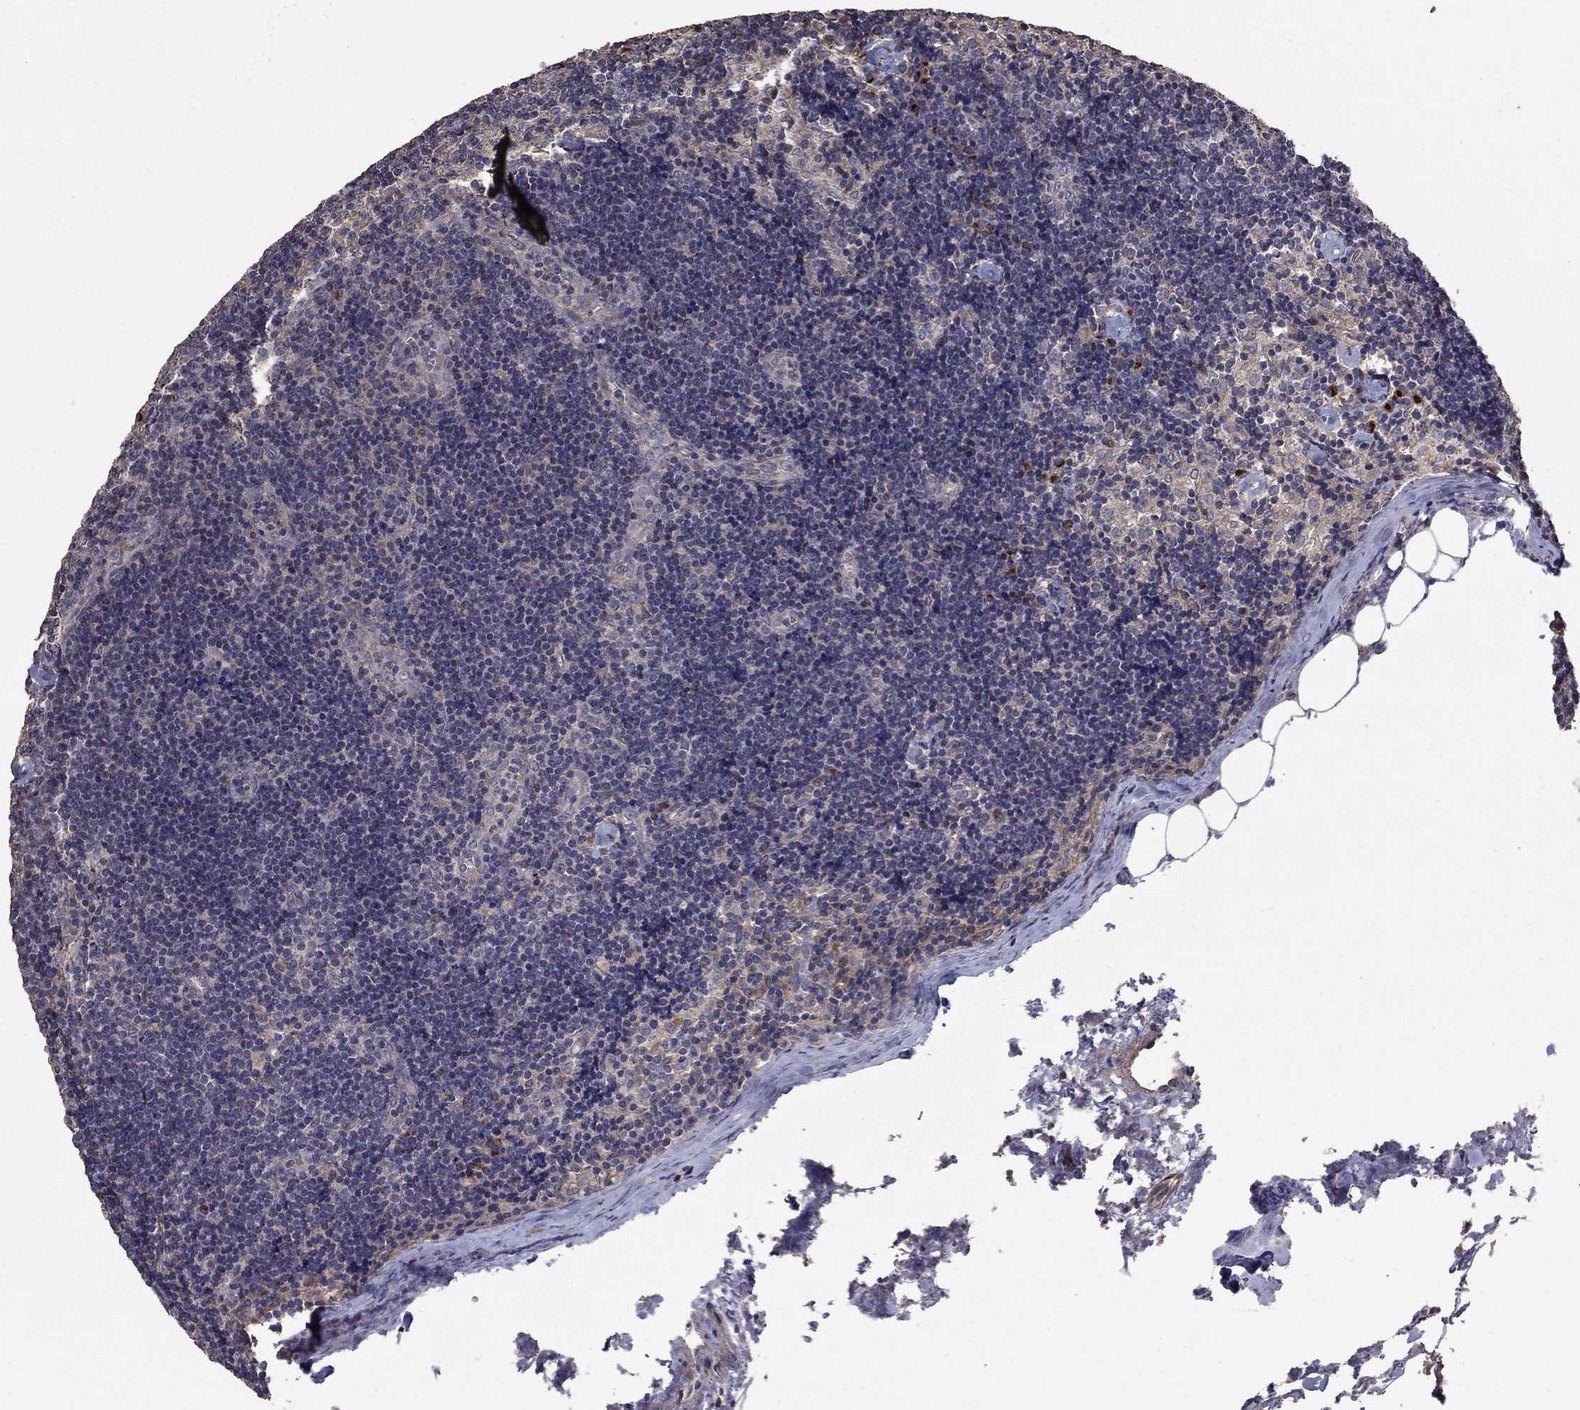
{"staining": {"intensity": "negative", "quantity": "none", "location": "none"}, "tissue": "lymph node", "cell_type": "Germinal center cells", "image_type": "normal", "snomed": [{"axis": "morphology", "description": "Normal tissue, NOS"}, {"axis": "topography", "description": "Lymph node"}], "caption": "Histopathology image shows no protein staining in germinal center cells of unremarkable lymph node.", "gene": "FLT4", "patient": {"sex": "female", "age": 51}}